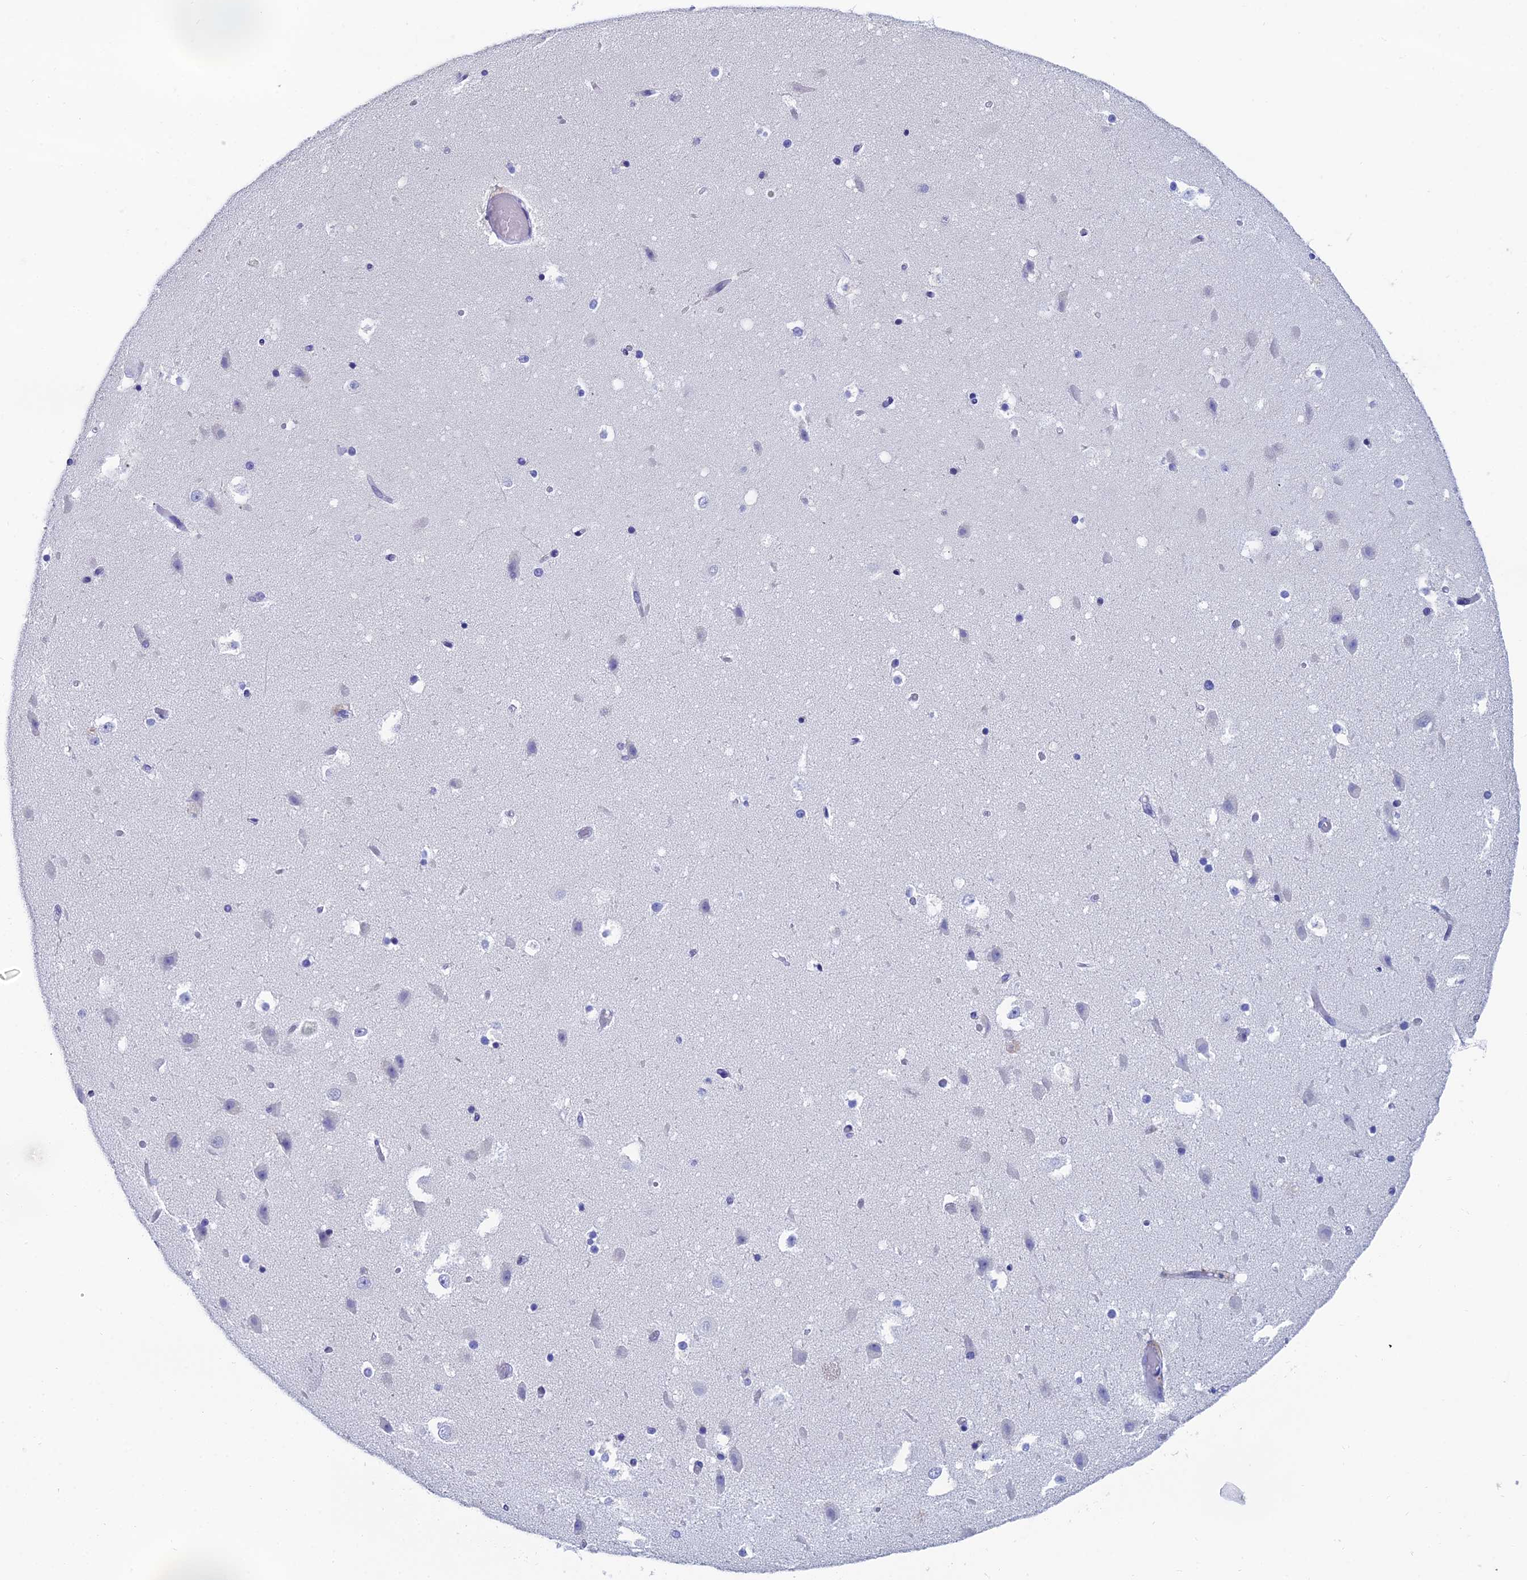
{"staining": {"intensity": "negative", "quantity": "none", "location": "none"}, "tissue": "hippocampus", "cell_type": "Glial cells", "image_type": "normal", "snomed": [{"axis": "morphology", "description": "Normal tissue, NOS"}, {"axis": "topography", "description": "Hippocampus"}], "caption": "Immunohistochemistry of unremarkable hippocampus shows no expression in glial cells. (DAB immunohistochemistry with hematoxylin counter stain).", "gene": "OCM2", "patient": {"sex": "female", "age": 52}}